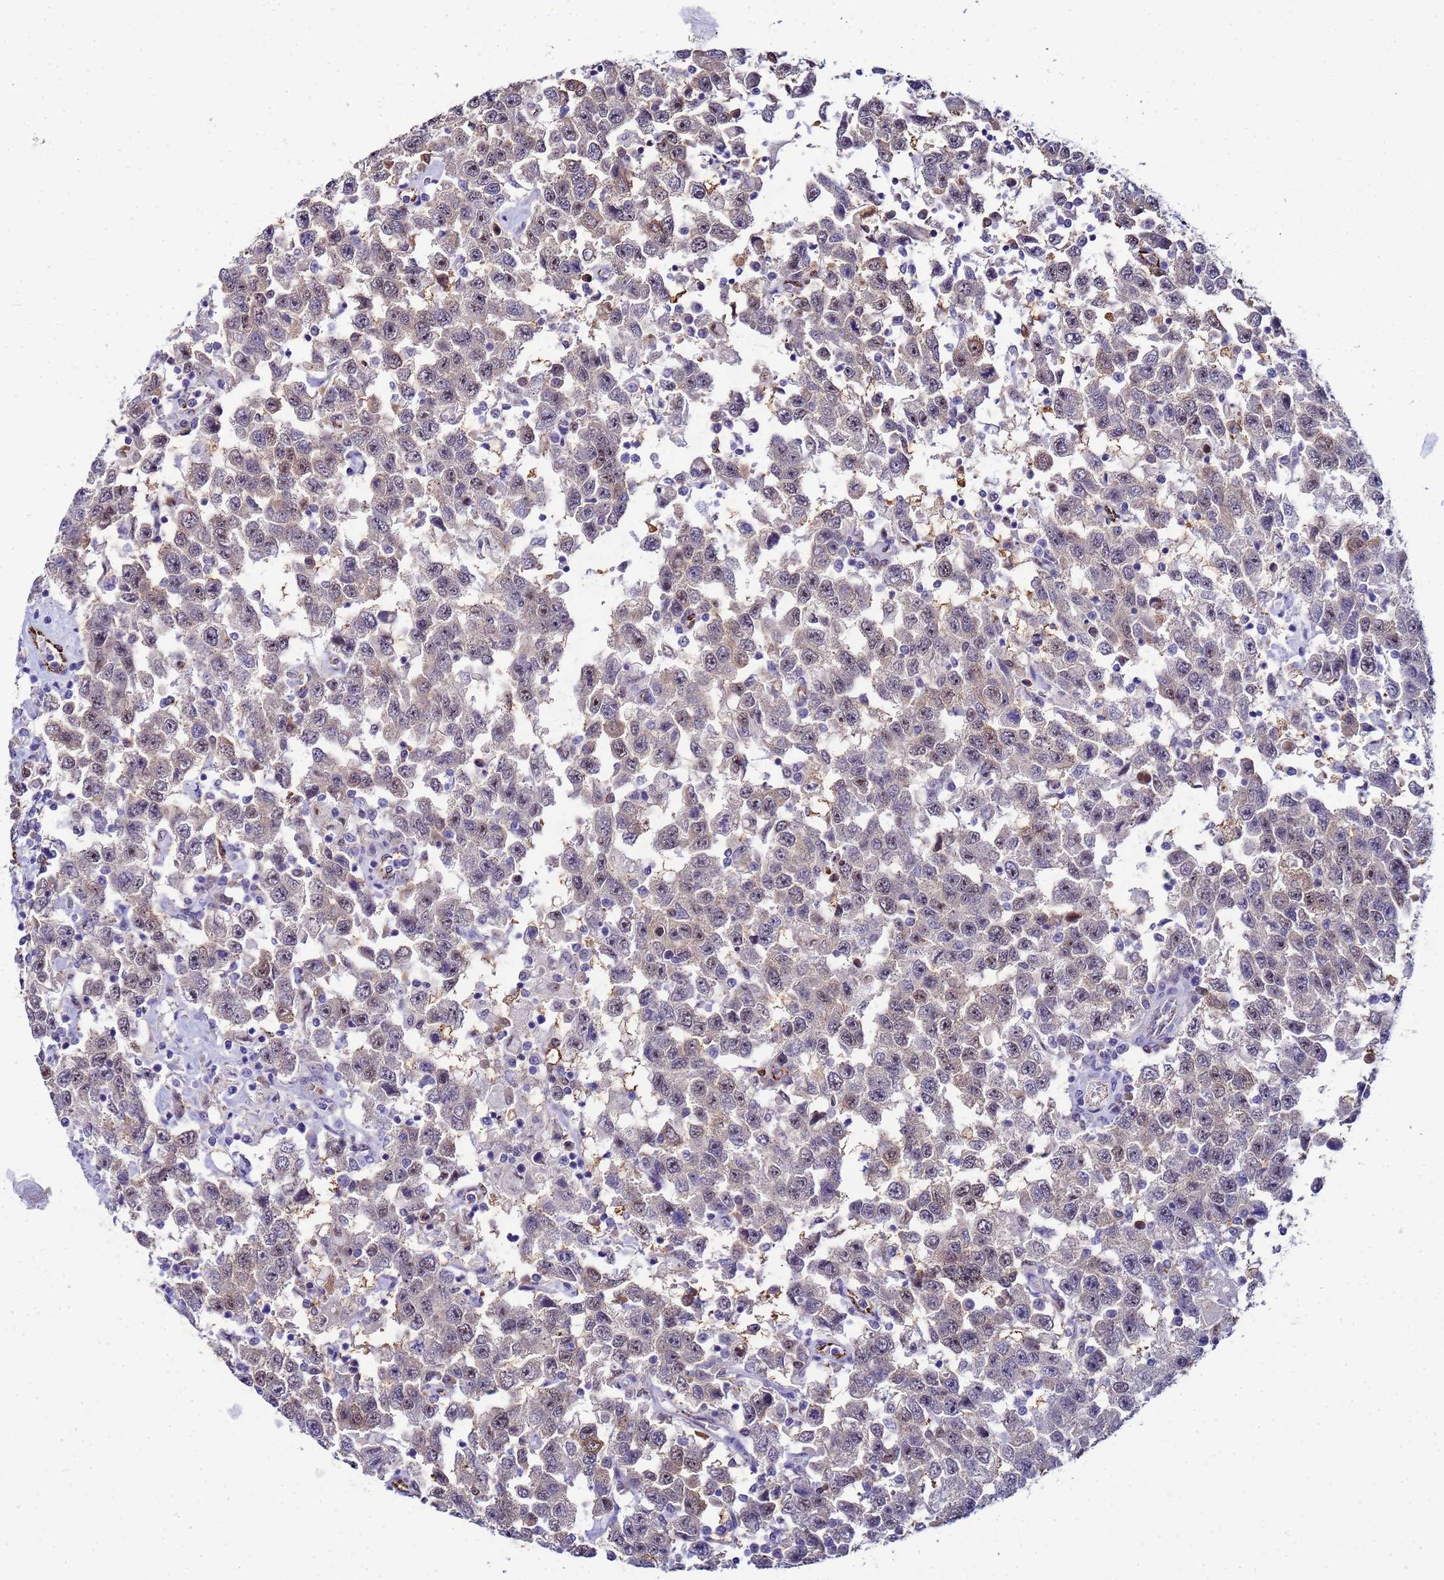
{"staining": {"intensity": "weak", "quantity": "<25%", "location": "nuclear"}, "tissue": "testis cancer", "cell_type": "Tumor cells", "image_type": "cancer", "snomed": [{"axis": "morphology", "description": "Seminoma, NOS"}, {"axis": "topography", "description": "Testis"}], "caption": "IHC micrograph of neoplastic tissue: seminoma (testis) stained with DAB displays no significant protein positivity in tumor cells.", "gene": "SLC25A37", "patient": {"sex": "male", "age": 41}}